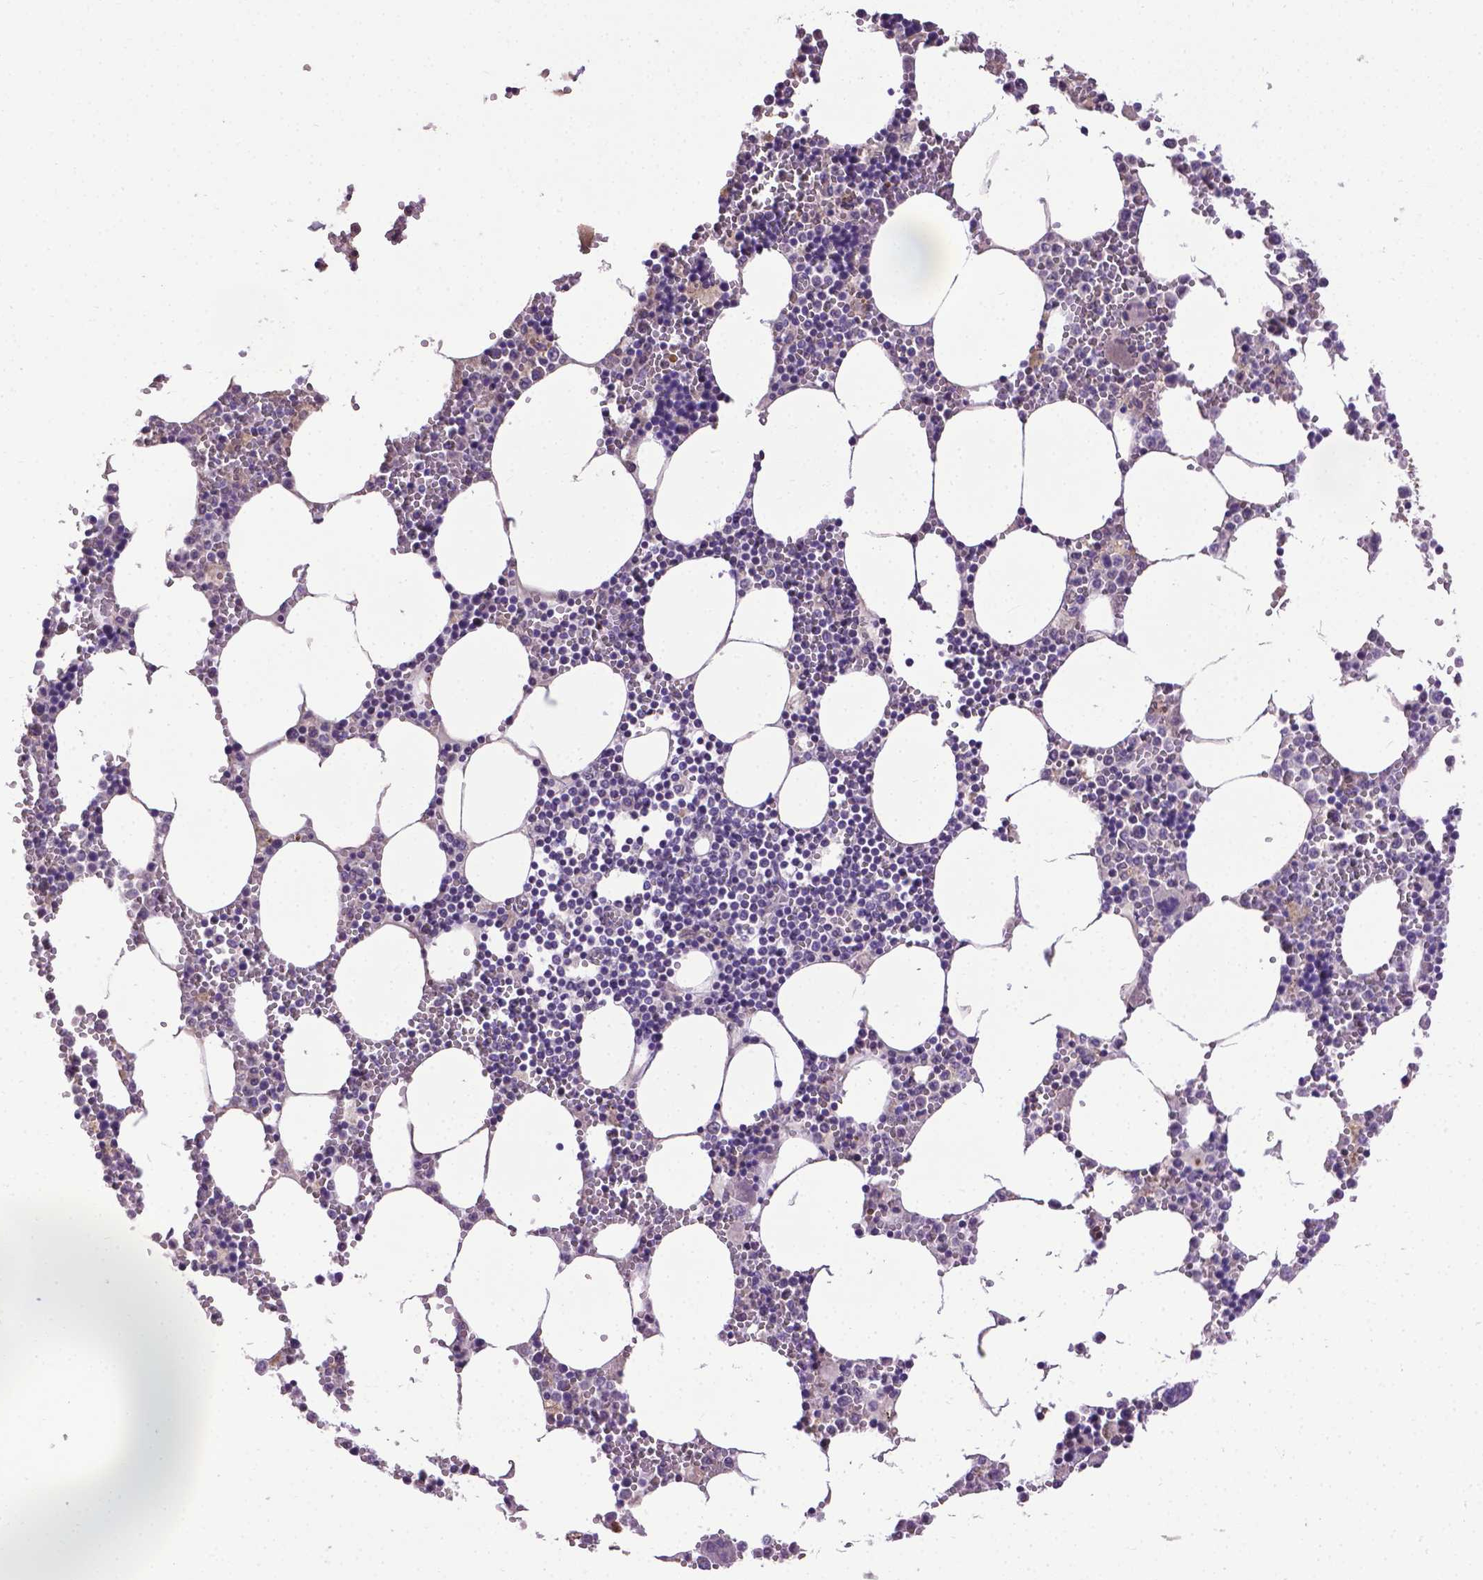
{"staining": {"intensity": "negative", "quantity": "none", "location": "none"}, "tissue": "bone marrow", "cell_type": "Hematopoietic cells", "image_type": "normal", "snomed": [{"axis": "morphology", "description": "Normal tissue, NOS"}, {"axis": "topography", "description": "Bone marrow"}], "caption": "This is an immunohistochemistry (IHC) photomicrograph of normal human bone marrow. There is no positivity in hematopoietic cells.", "gene": "CPM", "patient": {"sex": "male", "age": 54}}